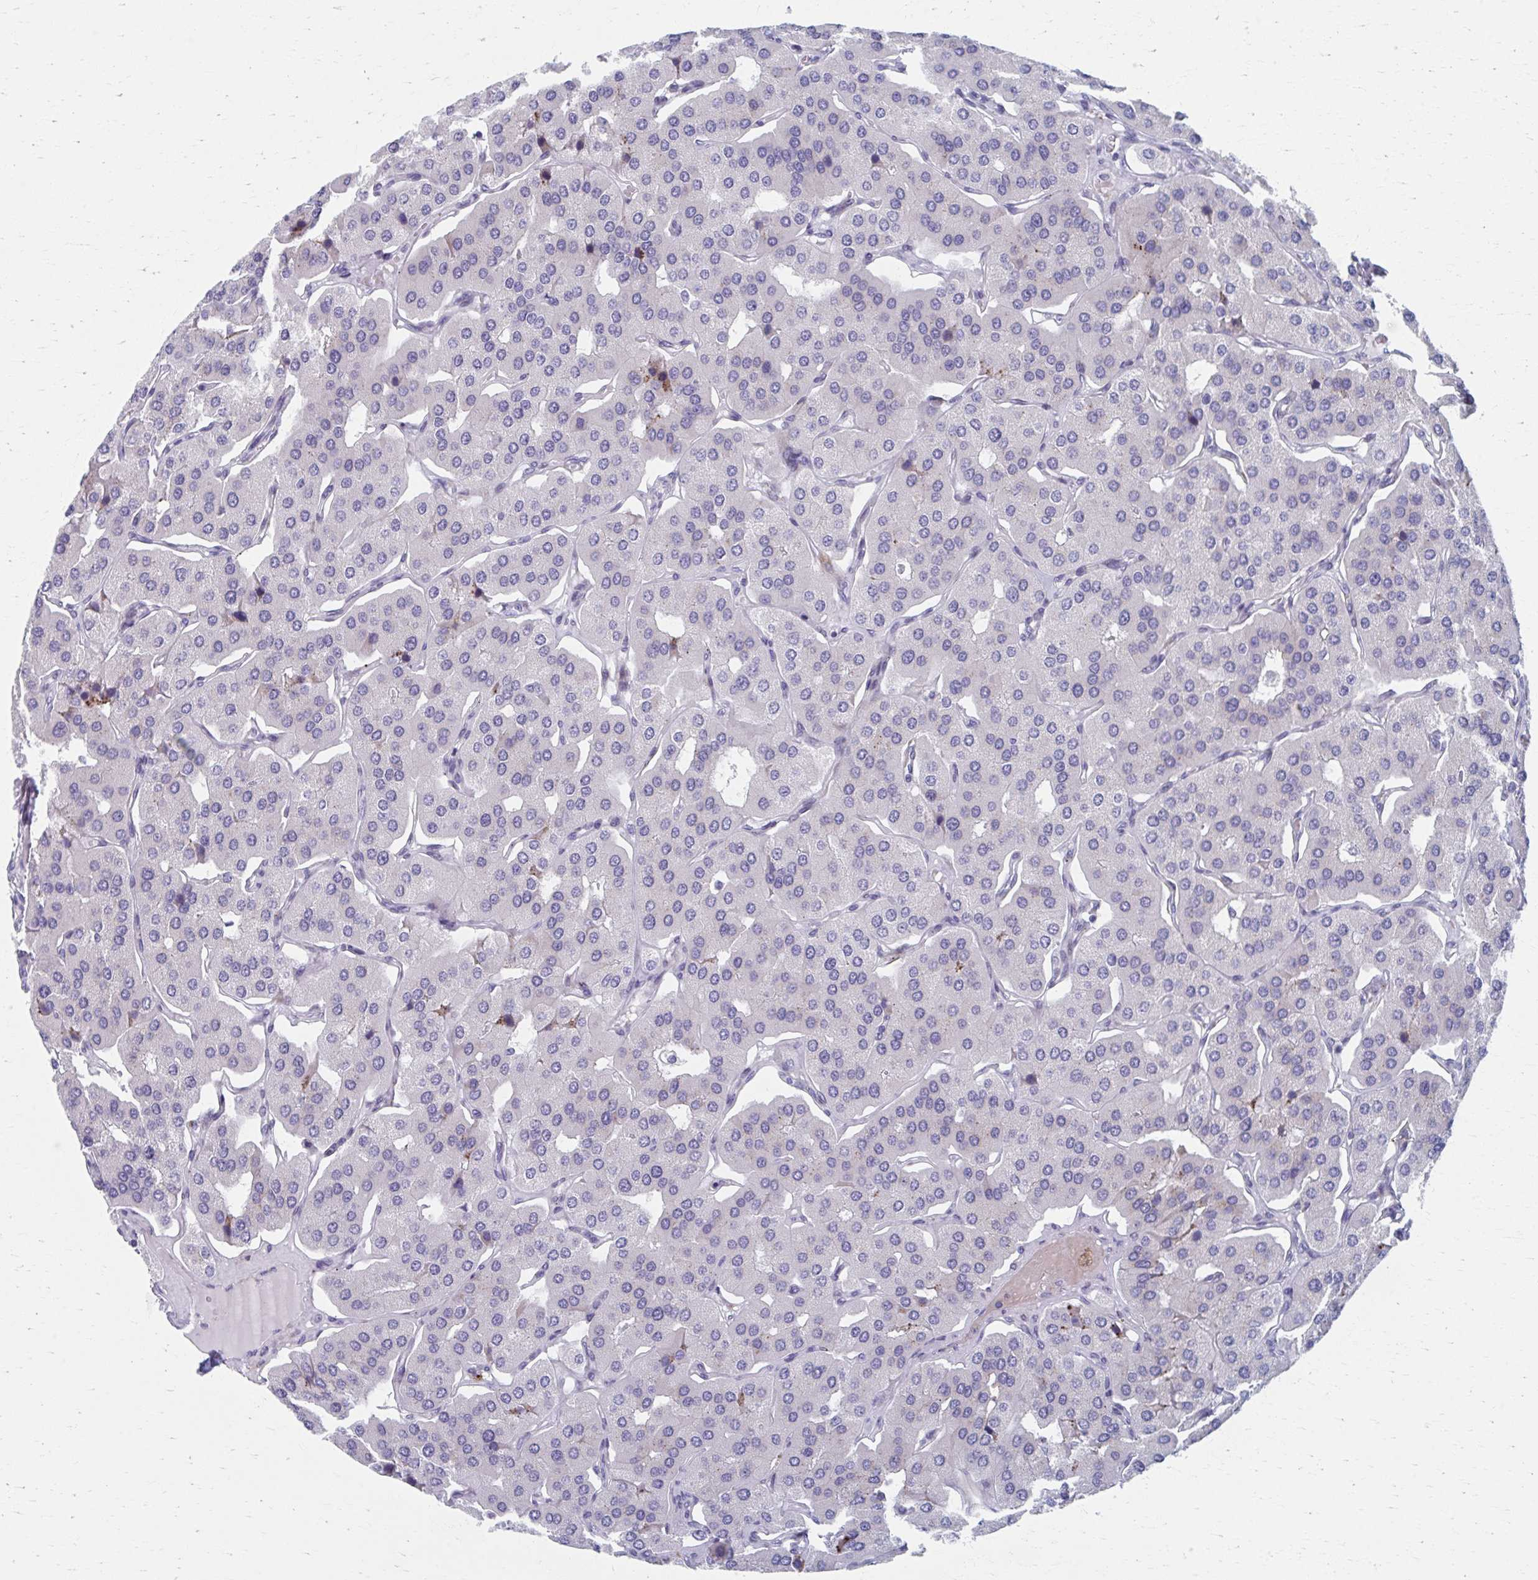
{"staining": {"intensity": "negative", "quantity": "none", "location": "none"}, "tissue": "parathyroid gland", "cell_type": "Glandular cells", "image_type": "normal", "snomed": [{"axis": "morphology", "description": "Normal tissue, NOS"}, {"axis": "morphology", "description": "Adenoma, NOS"}, {"axis": "topography", "description": "Parathyroid gland"}], "caption": "This is a image of immunohistochemistry (IHC) staining of benign parathyroid gland, which shows no expression in glandular cells. Brightfield microscopy of immunohistochemistry (IHC) stained with DAB (3,3'-diaminobenzidine) (brown) and hematoxylin (blue), captured at high magnification.", "gene": "OLFM2", "patient": {"sex": "female", "age": 86}}